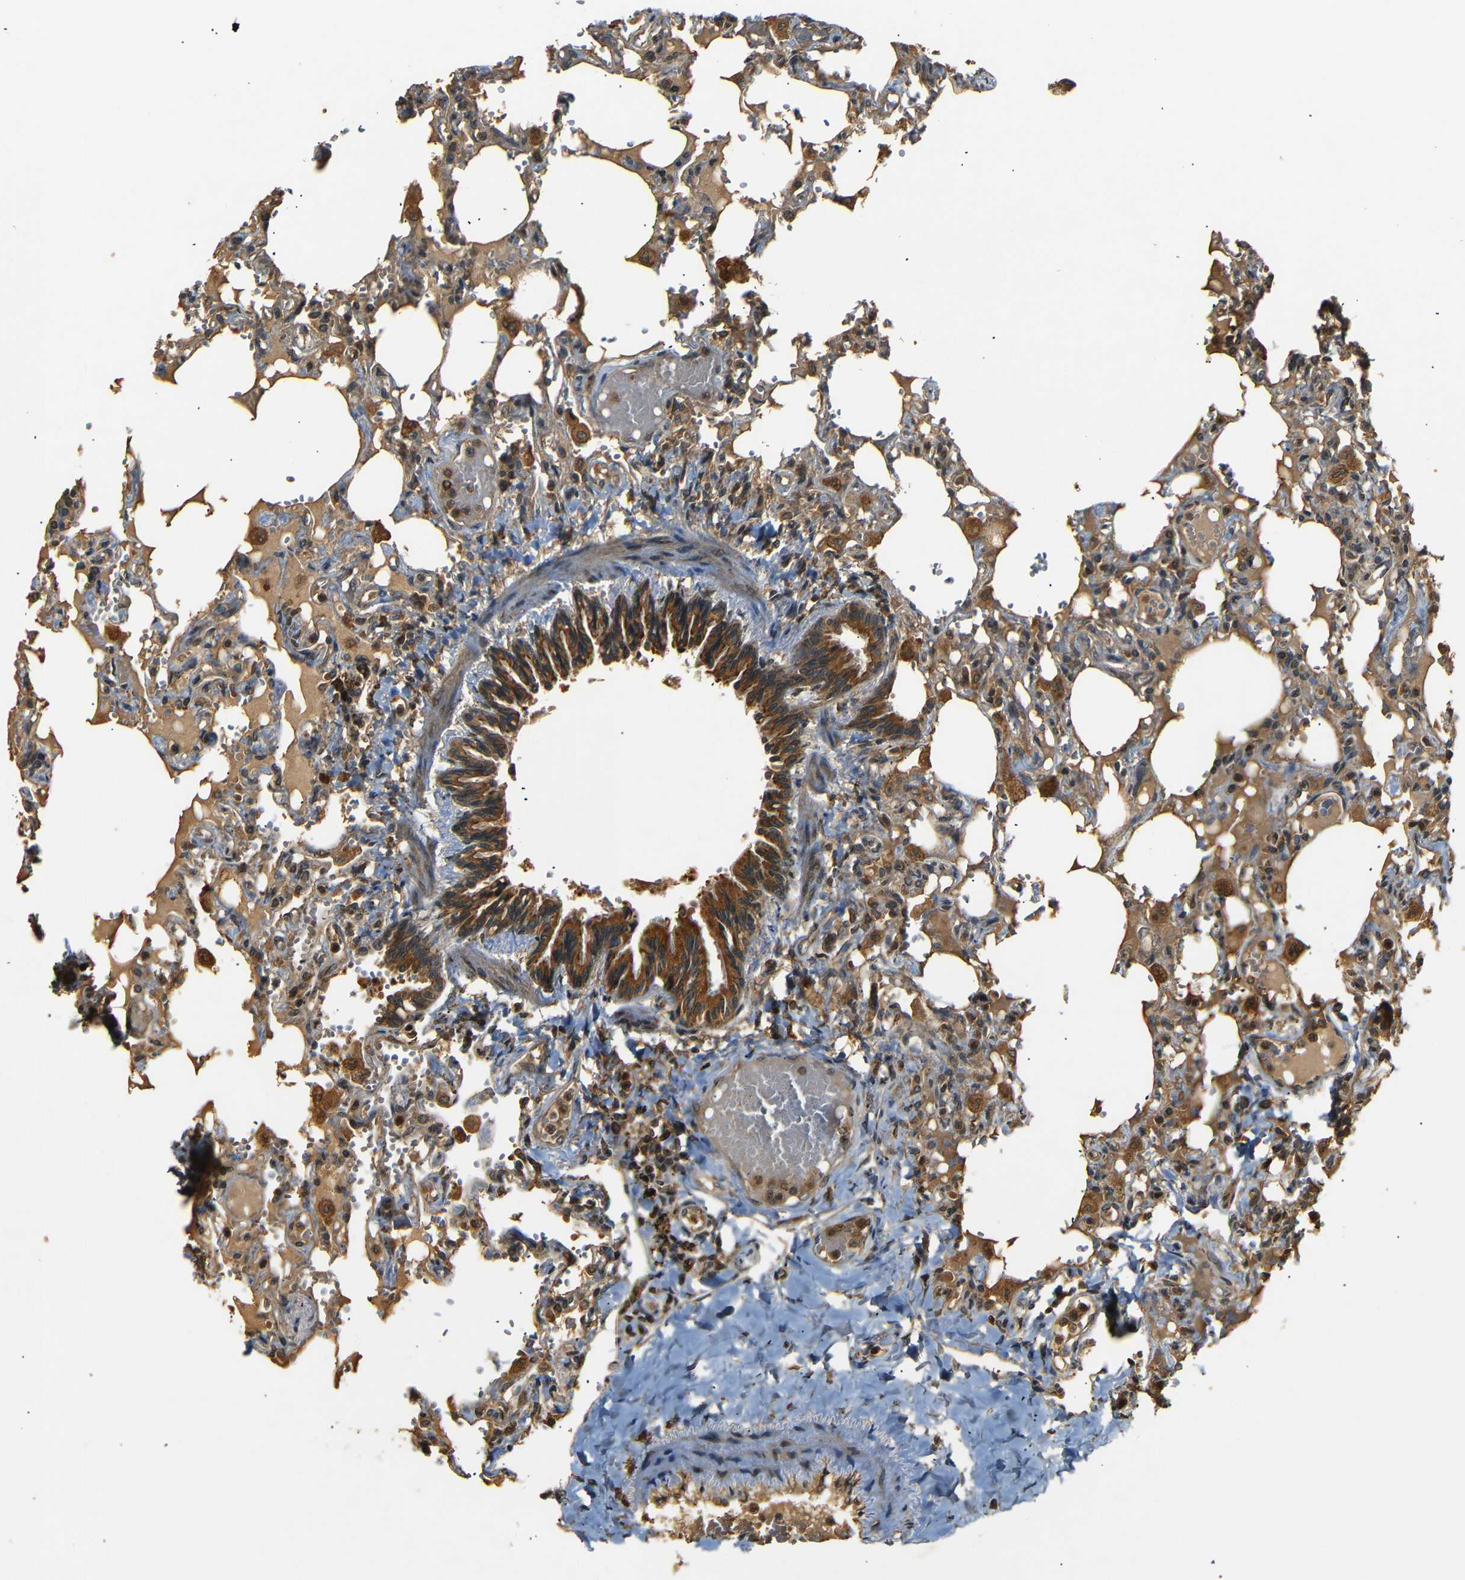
{"staining": {"intensity": "moderate", "quantity": ">75%", "location": "cytoplasmic/membranous"}, "tissue": "lung", "cell_type": "Alveolar cells", "image_type": "normal", "snomed": [{"axis": "morphology", "description": "Normal tissue, NOS"}, {"axis": "topography", "description": "Lung"}], "caption": "A high-resolution photomicrograph shows immunohistochemistry (IHC) staining of normal lung, which exhibits moderate cytoplasmic/membranous staining in approximately >75% of alveolar cells. The protein is shown in brown color, while the nuclei are stained blue.", "gene": "TANK", "patient": {"sex": "male", "age": 21}}